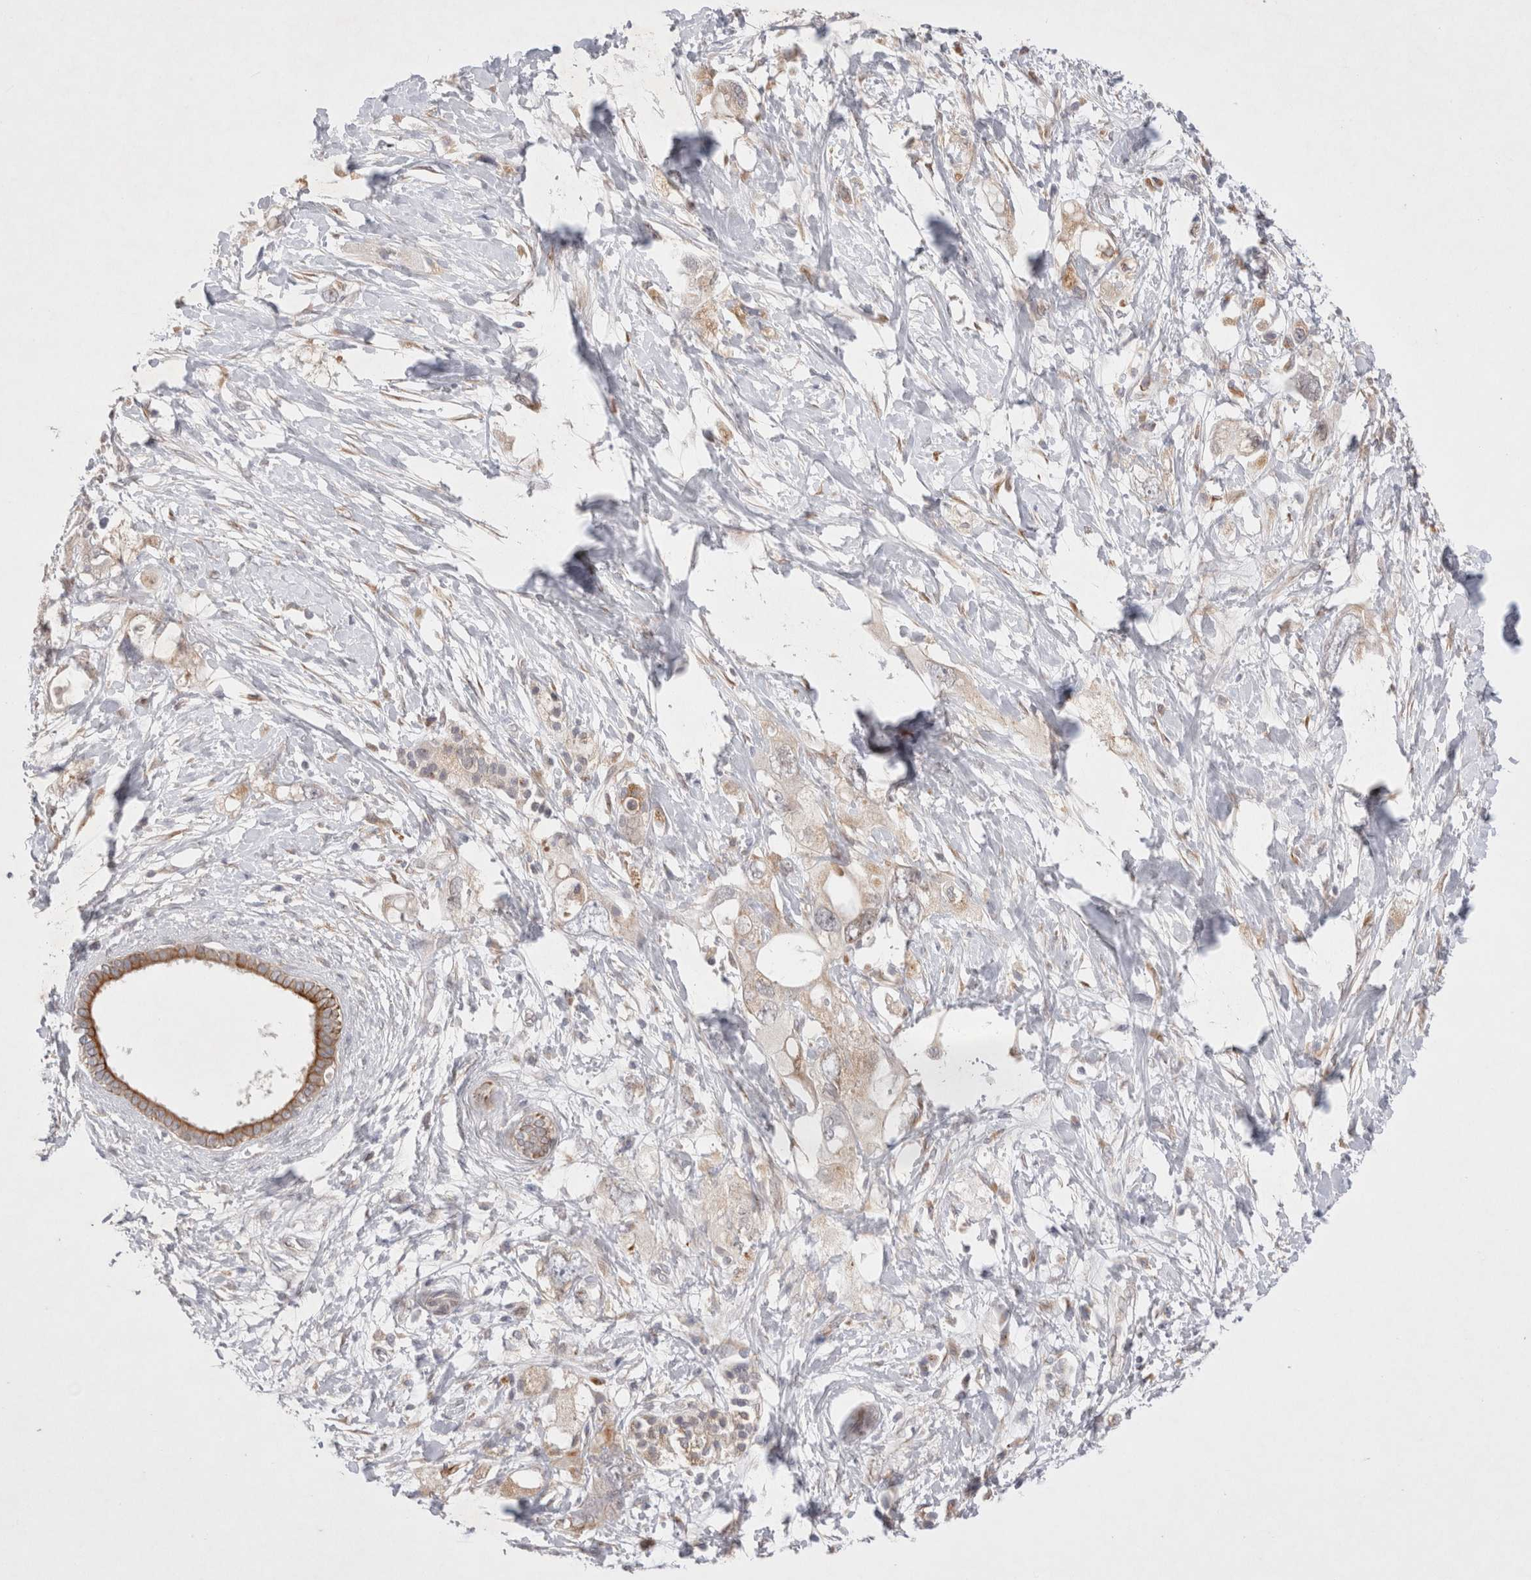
{"staining": {"intensity": "weak", "quantity": "<25%", "location": "cytoplasmic/membranous"}, "tissue": "pancreatic cancer", "cell_type": "Tumor cells", "image_type": "cancer", "snomed": [{"axis": "morphology", "description": "Adenocarcinoma, NOS"}, {"axis": "topography", "description": "Pancreas"}], "caption": "Immunohistochemical staining of pancreatic adenocarcinoma demonstrates no significant staining in tumor cells.", "gene": "NPC1", "patient": {"sex": "female", "age": 56}}